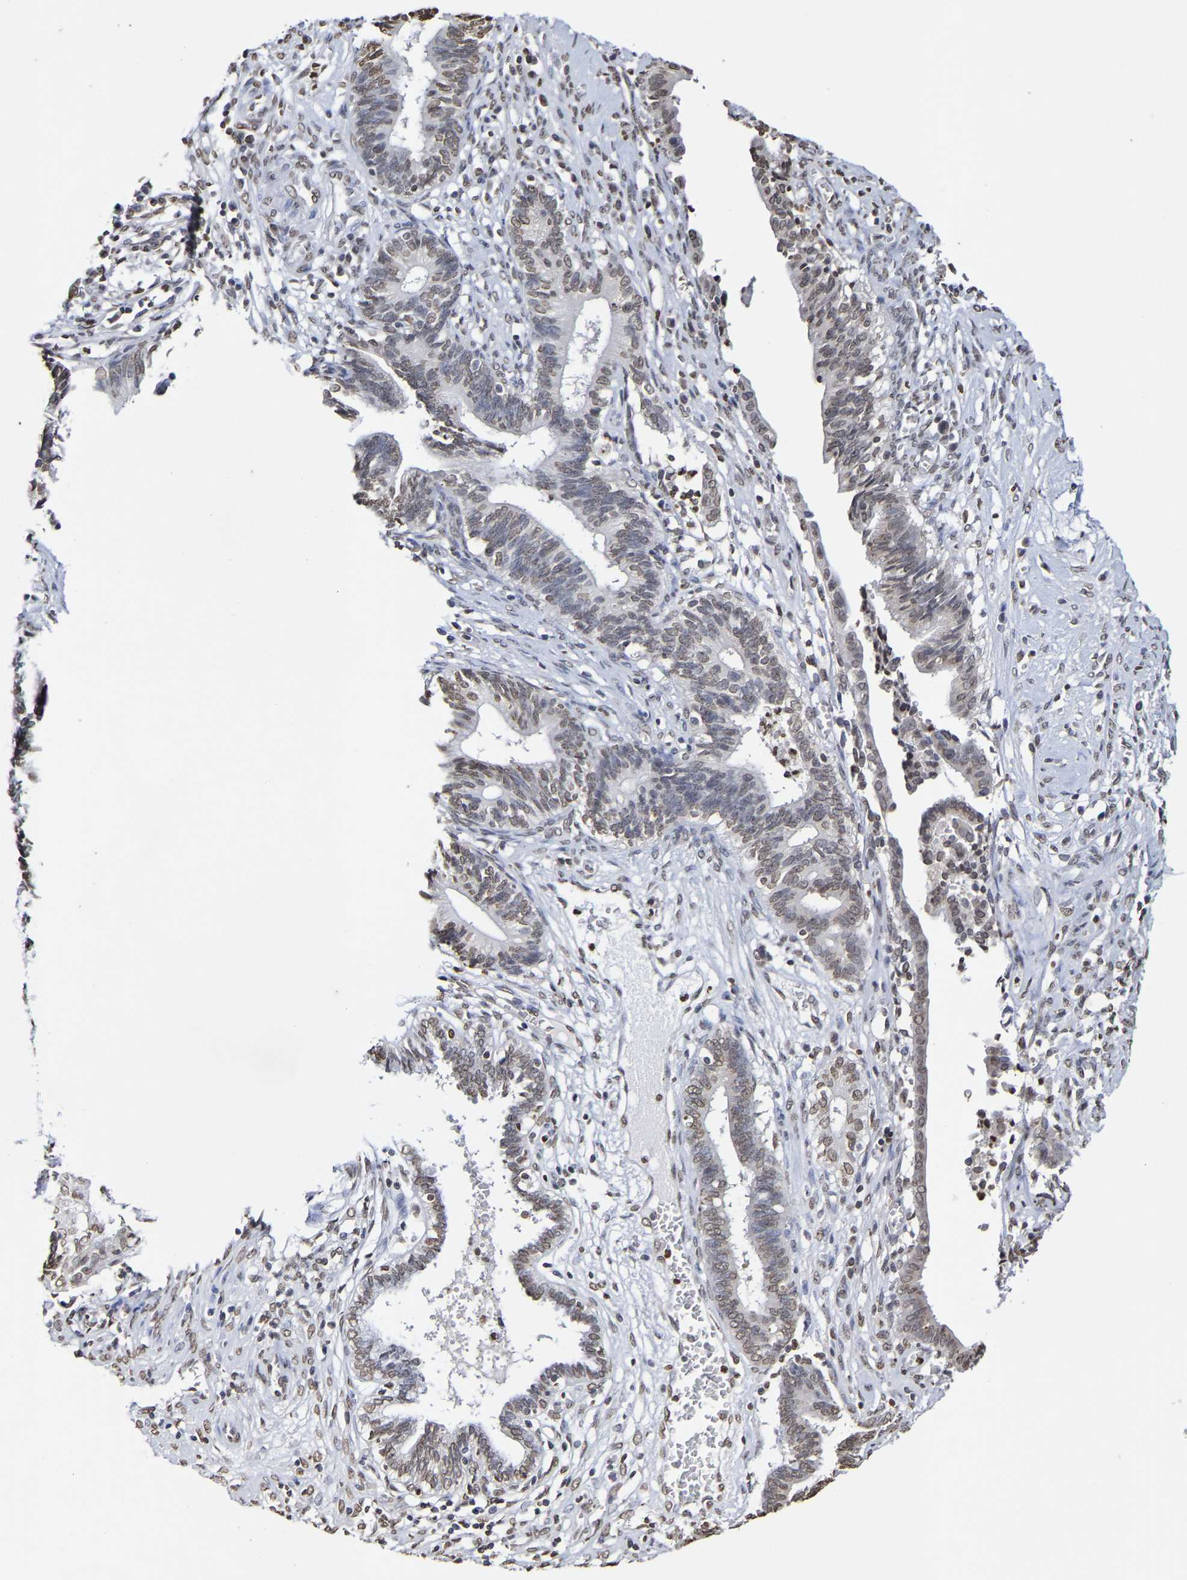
{"staining": {"intensity": "weak", "quantity": ">75%", "location": "nuclear"}, "tissue": "cervical cancer", "cell_type": "Tumor cells", "image_type": "cancer", "snomed": [{"axis": "morphology", "description": "Adenocarcinoma, NOS"}, {"axis": "topography", "description": "Cervix"}], "caption": "An image of human cervical cancer (adenocarcinoma) stained for a protein demonstrates weak nuclear brown staining in tumor cells.", "gene": "ATF4", "patient": {"sex": "female", "age": 44}}